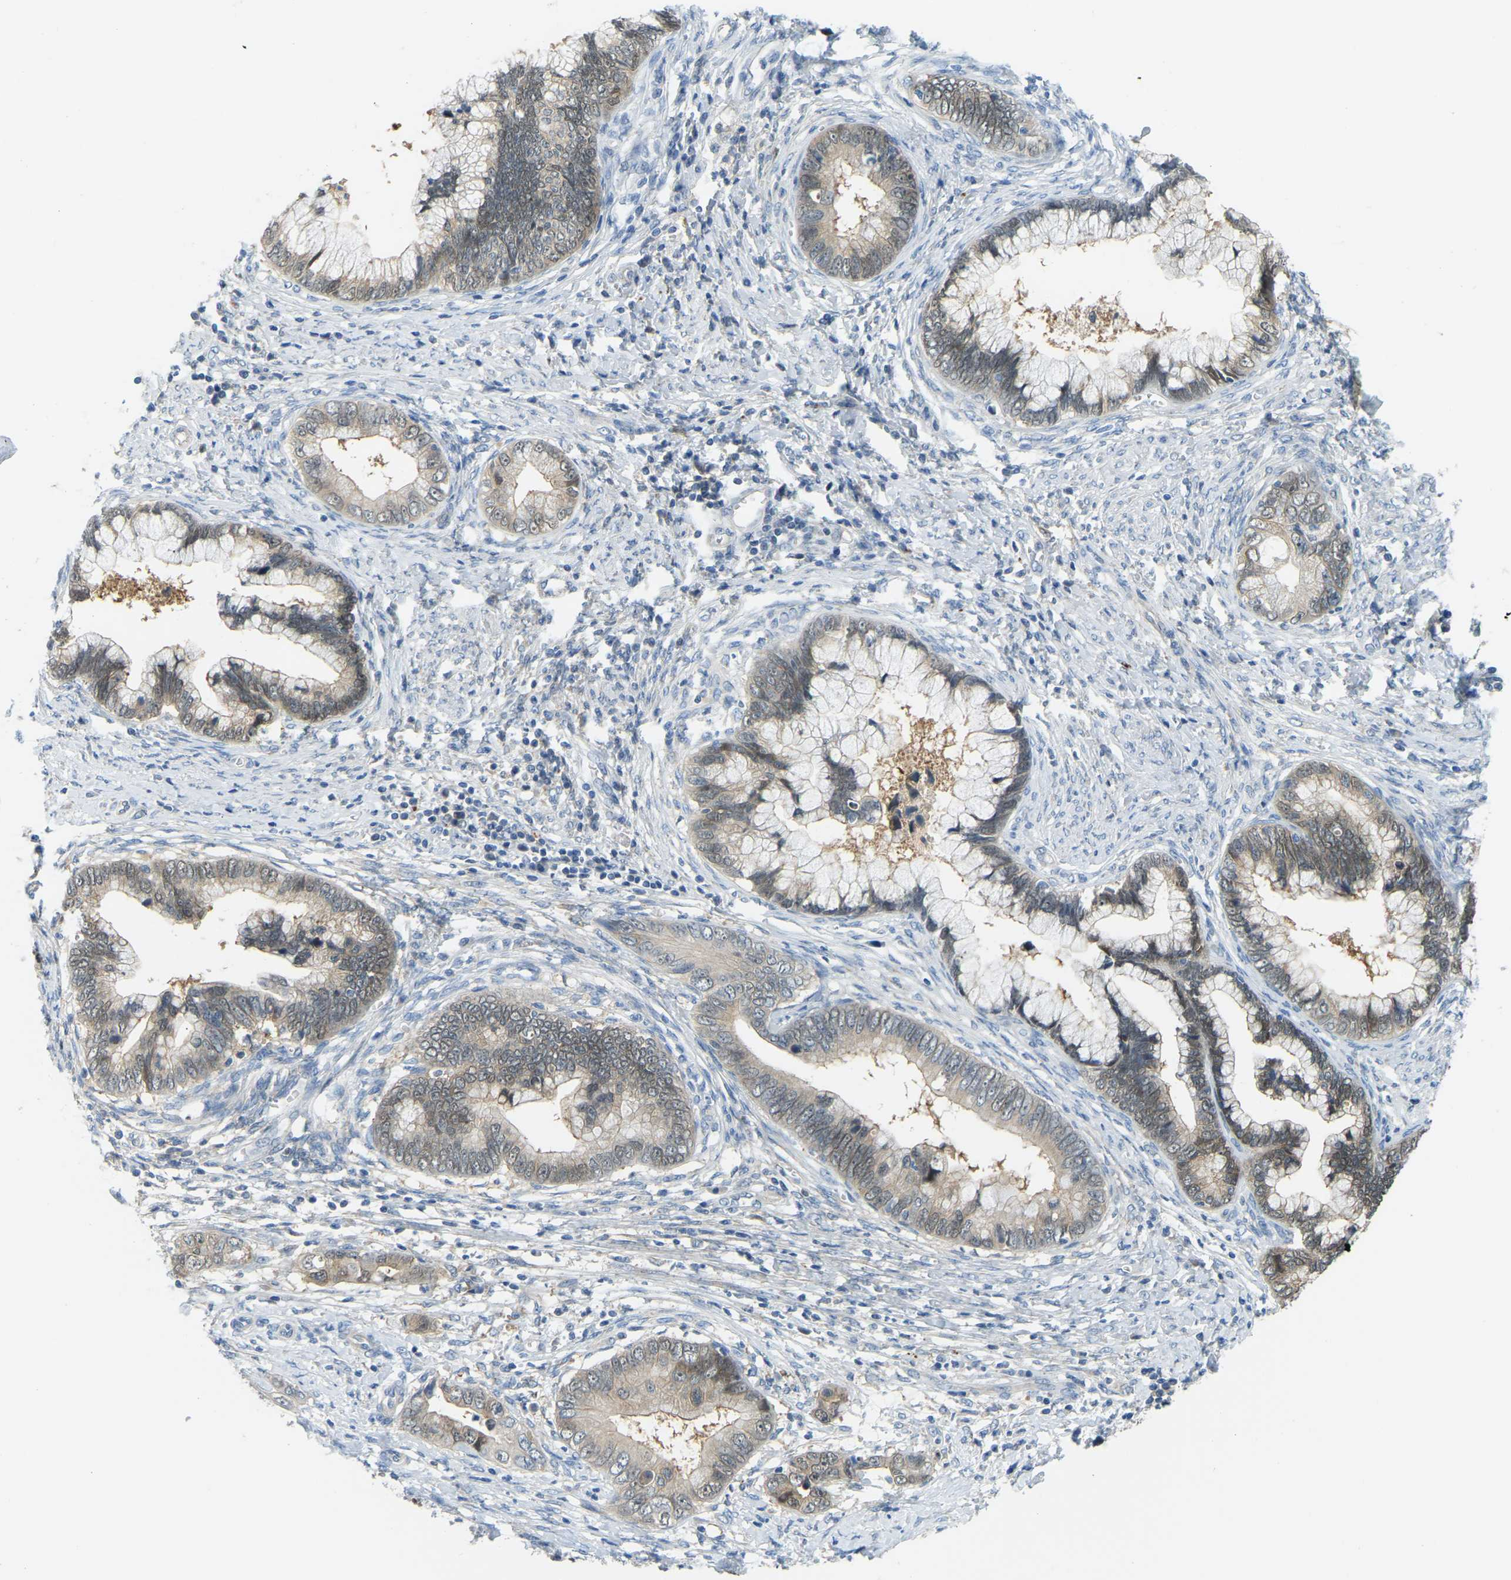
{"staining": {"intensity": "weak", "quantity": ">75%", "location": "cytoplasmic/membranous"}, "tissue": "cervical cancer", "cell_type": "Tumor cells", "image_type": "cancer", "snomed": [{"axis": "morphology", "description": "Adenocarcinoma, NOS"}, {"axis": "topography", "description": "Cervix"}], "caption": "Immunohistochemistry of human adenocarcinoma (cervical) demonstrates low levels of weak cytoplasmic/membranous staining in approximately >75% of tumor cells.", "gene": "NME8", "patient": {"sex": "female", "age": 44}}